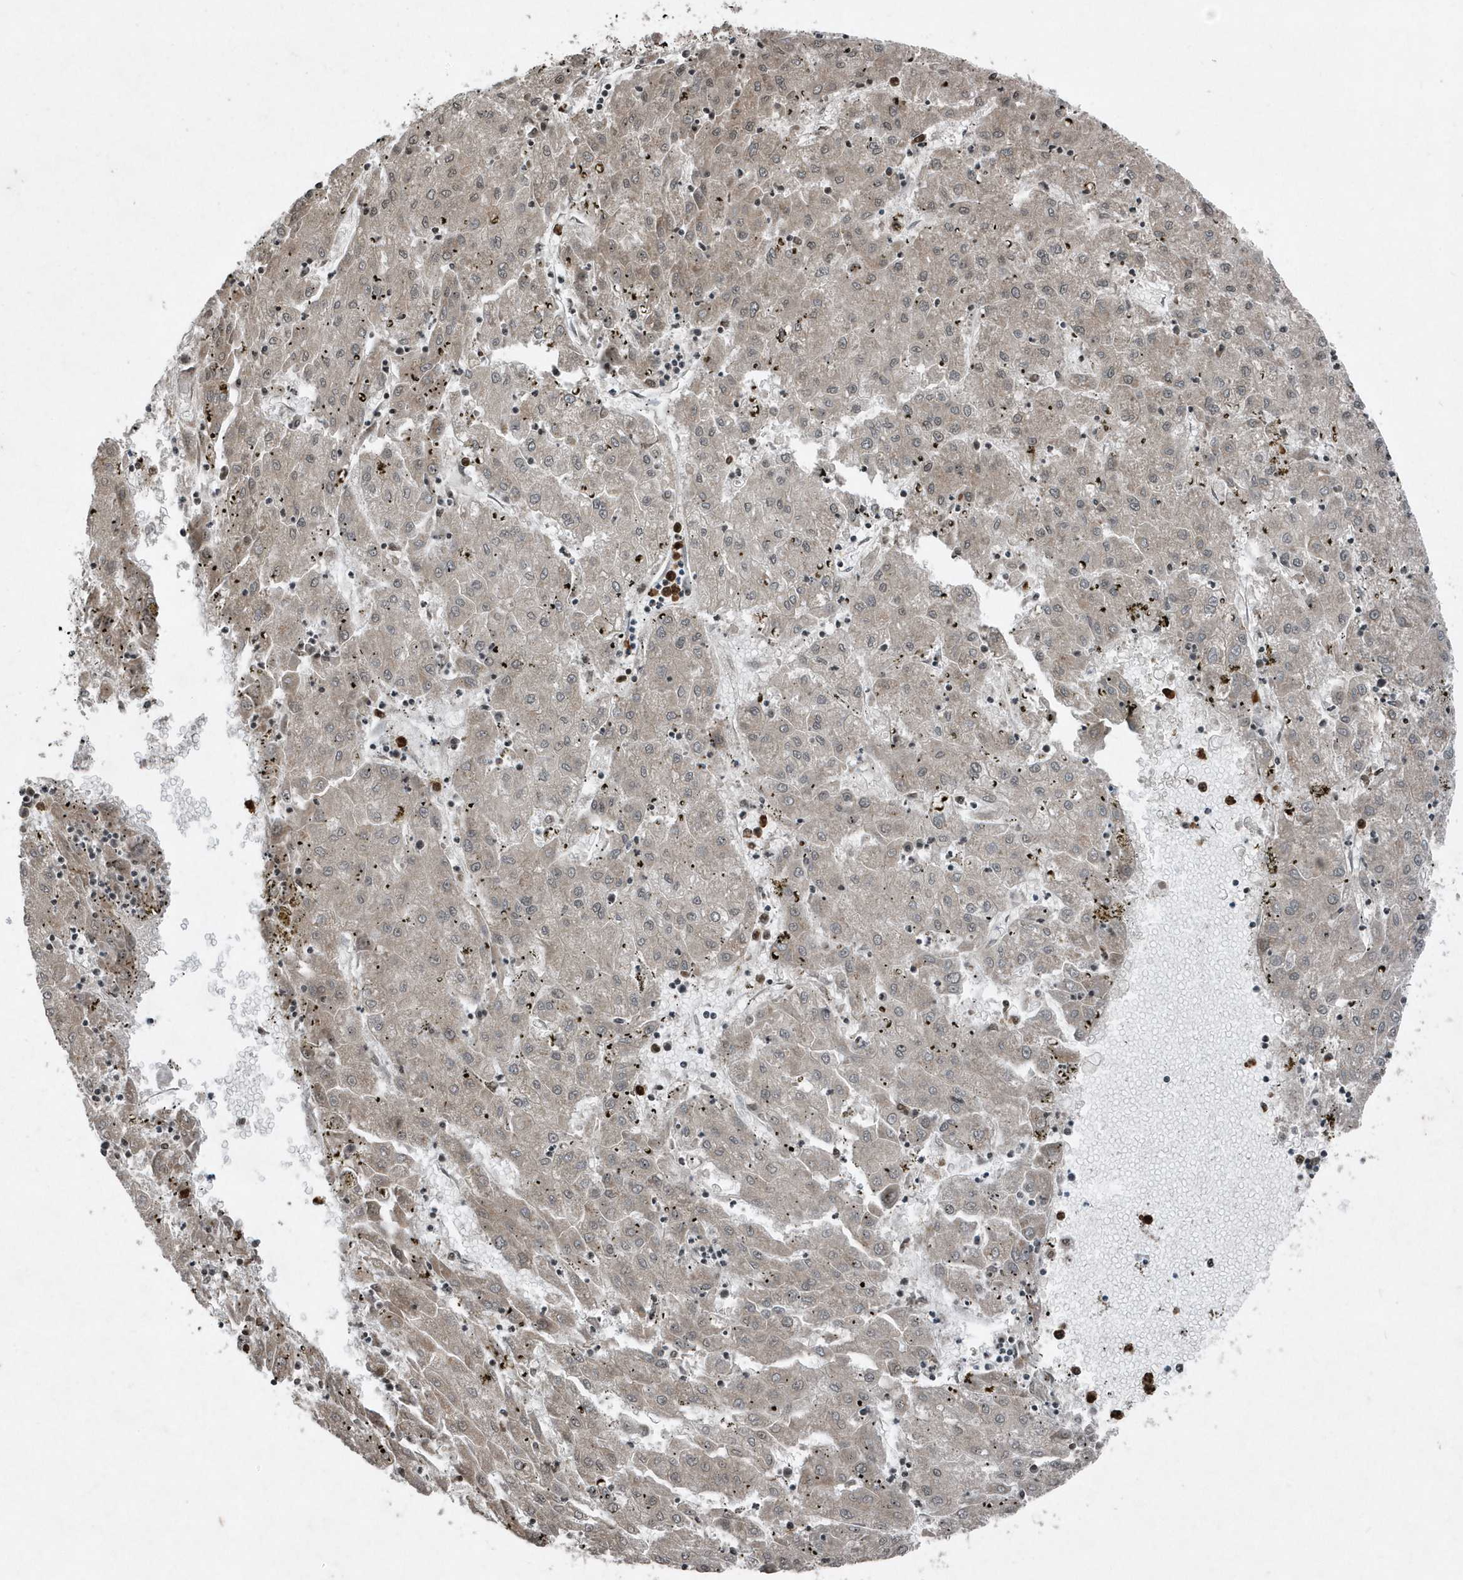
{"staining": {"intensity": "weak", "quantity": "<25%", "location": "cytoplasmic/membranous,nuclear"}, "tissue": "liver cancer", "cell_type": "Tumor cells", "image_type": "cancer", "snomed": [{"axis": "morphology", "description": "Carcinoma, Hepatocellular, NOS"}, {"axis": "topography", "description": "Liver"}], "caption": "High power microscopy histopathology image of an immunohistochemistry histopathology image of hepatocellular carcinoma (liver), revealing no significant staining in tumor cells.", "gene": "EIF2B1", "patient": {"sex": "male", "age": 72}}